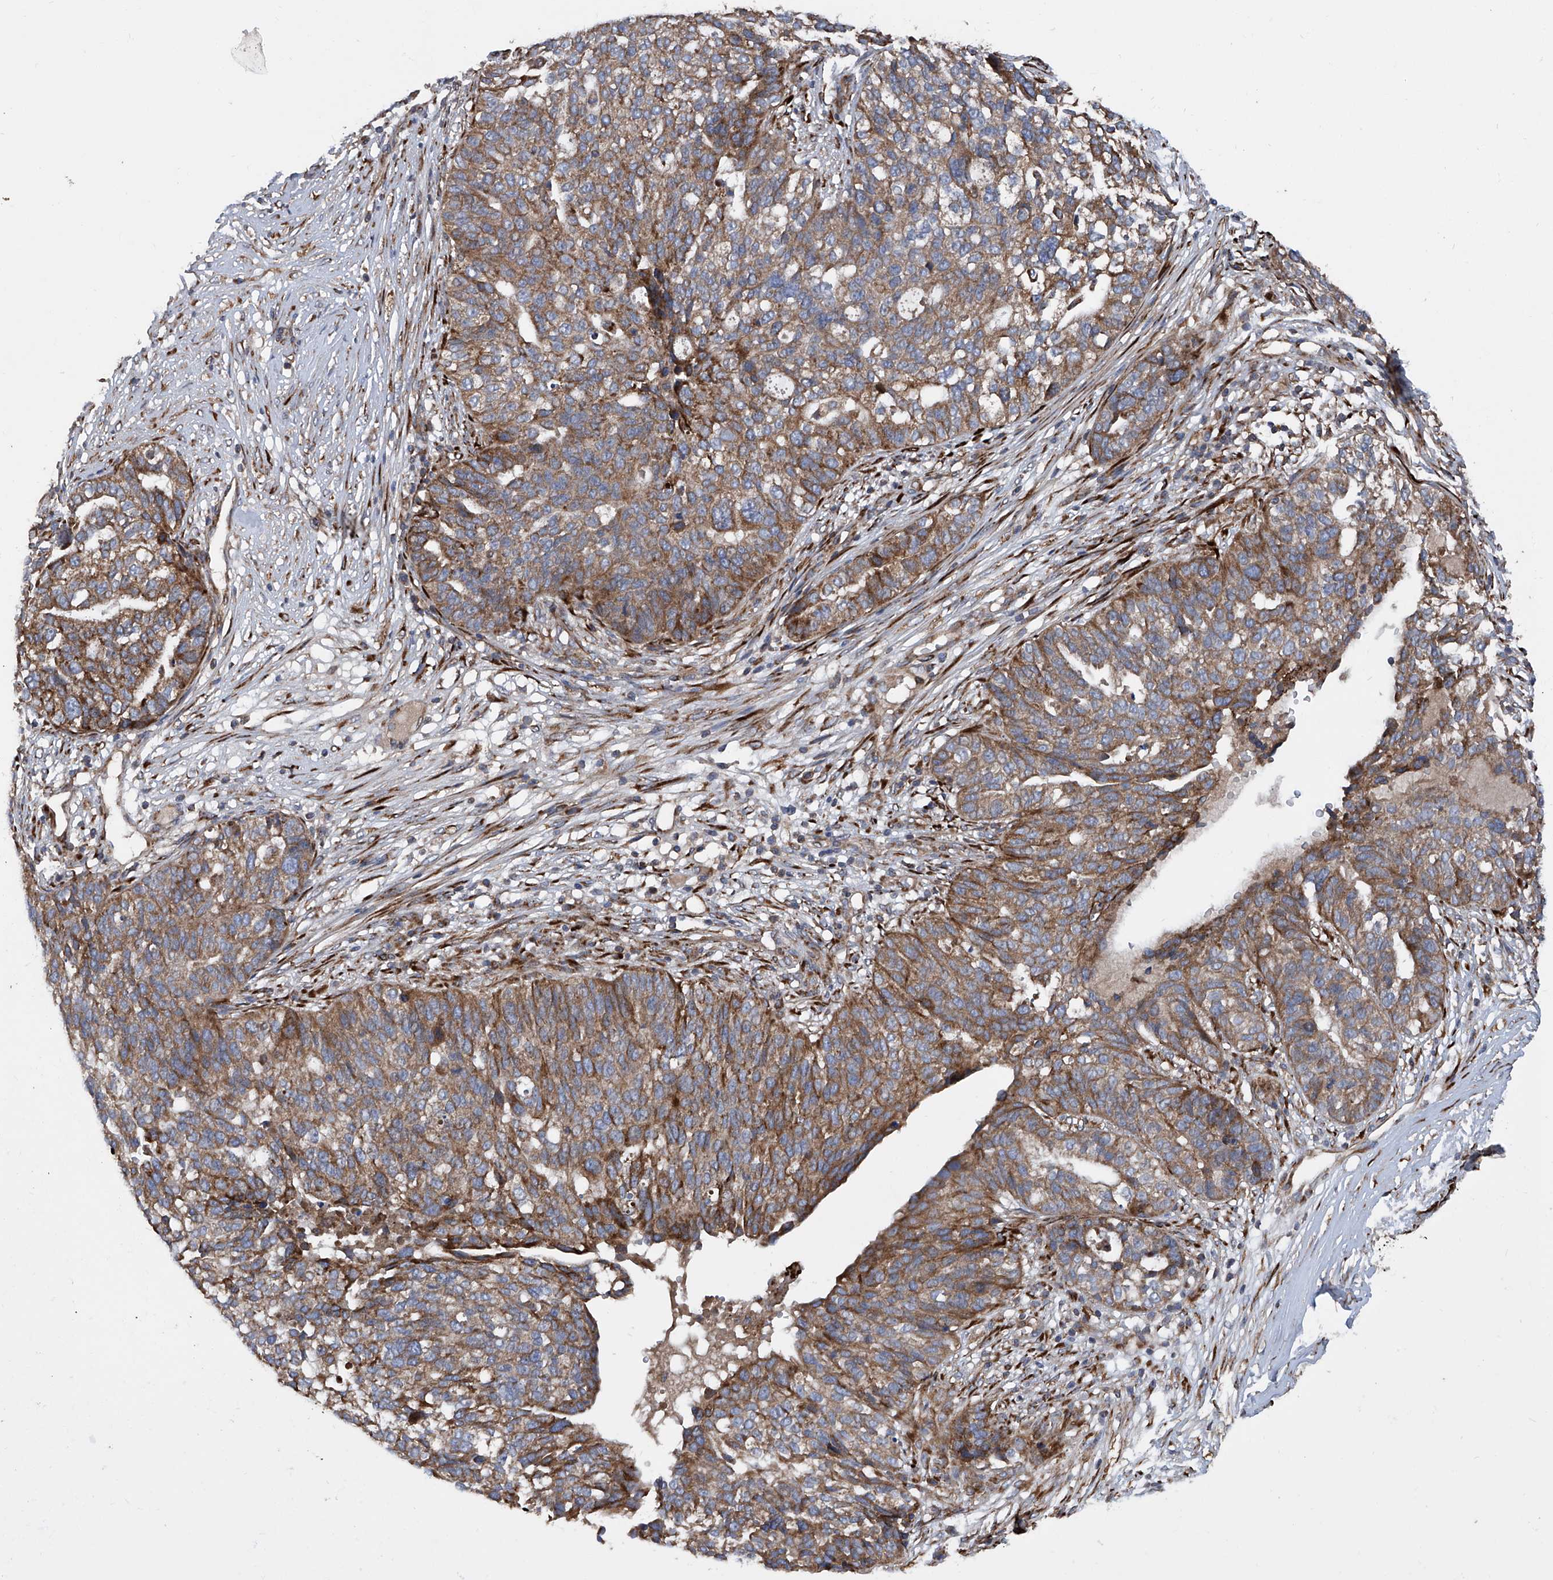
{"staining": {"intensity": "moderate", "quantity": ">75%", "location": "cytoplasmic/membranous"}, "tissue": "ovarian cancer", "cell_type": "Tumor cells", "image_type": "cancer", "snomed": [{"axis": "morphology", "description": "Cystadenocarcinoma, serous, NOS"}, {"axis": "topography", "description": "Ovary"}], "caption": "Tumor cells exhibit medium levels of moderate cytoplasmic/membranous expression in about >75% of cells in ovarian serous cystadenocarcinoma.", "gene": "ASCC3", "patient": {"sex": "female", "age": 59}}